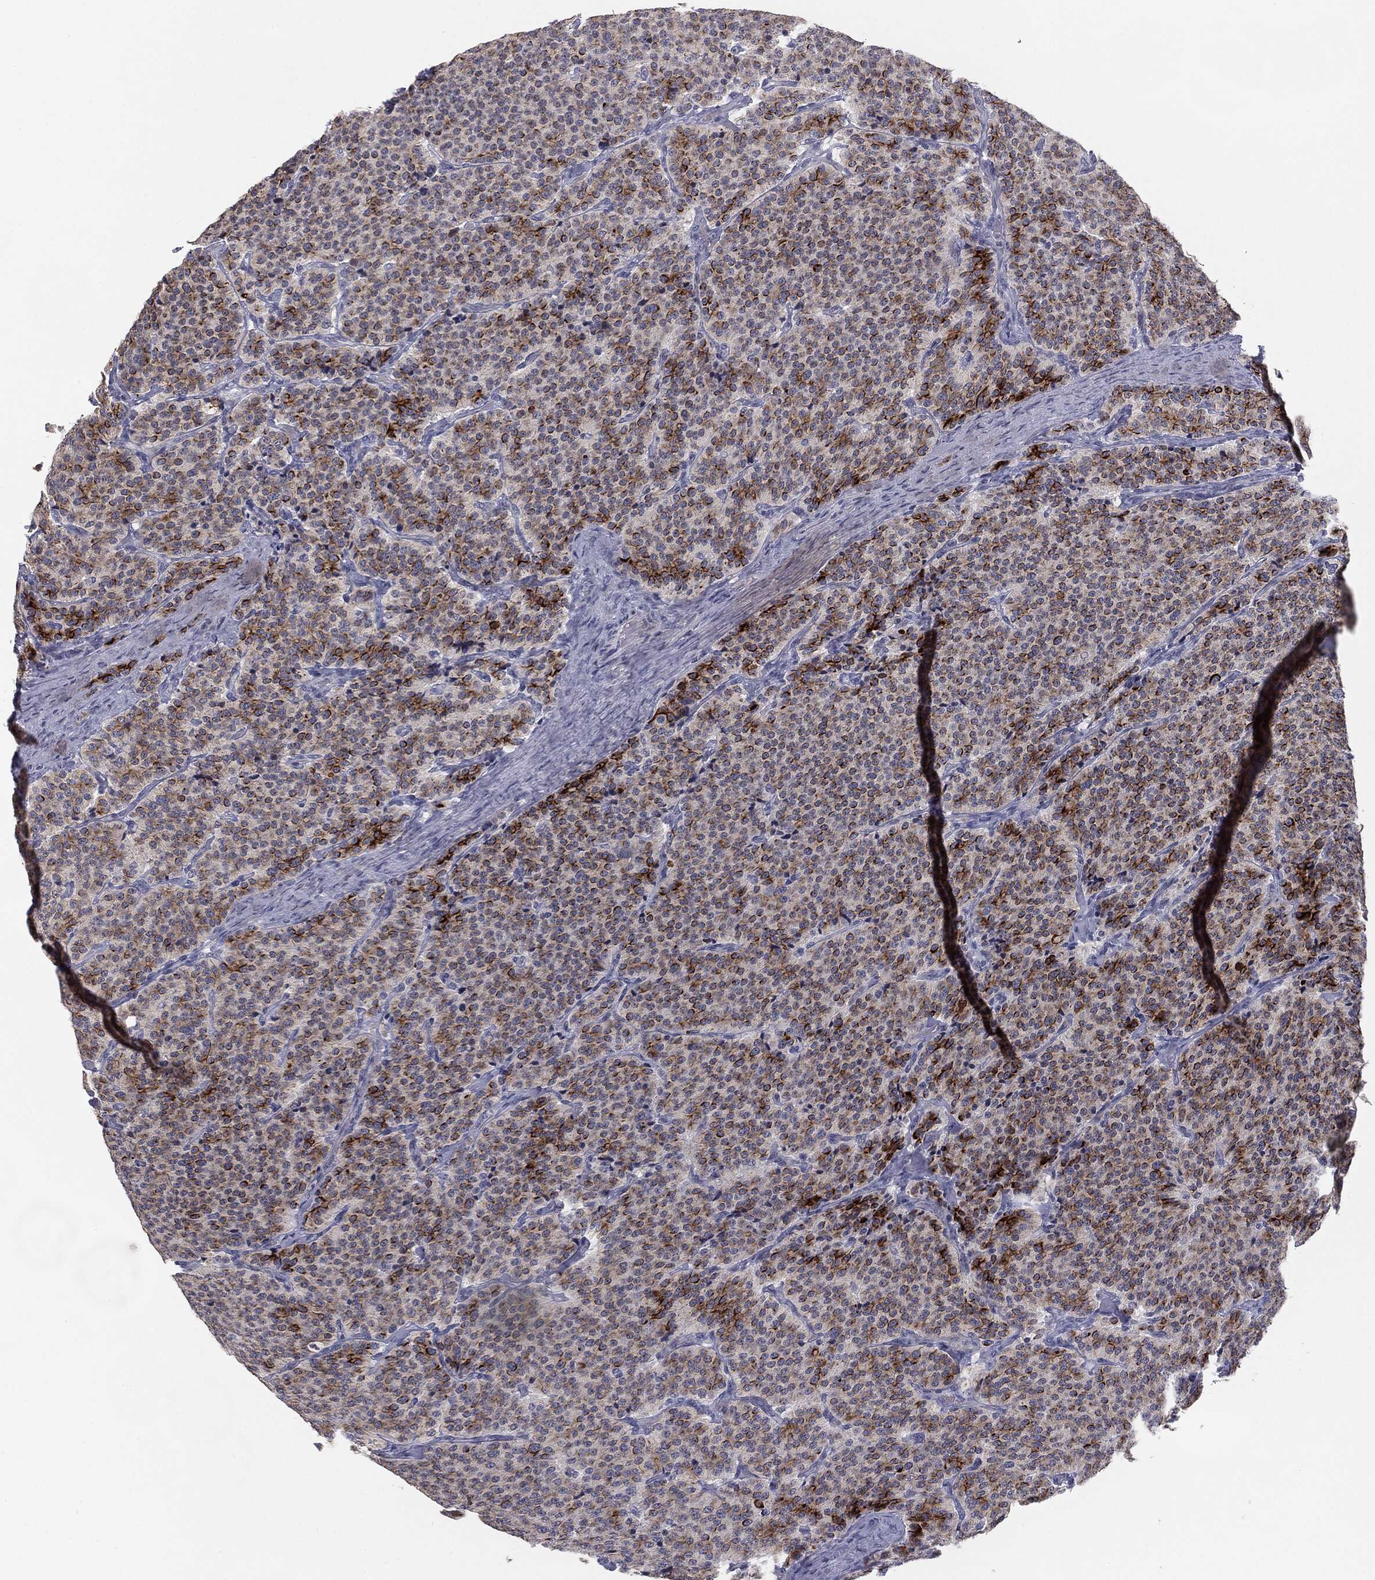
{"staining": {"intensity": "strong", "quantity": "25%-75%", "location": "cytoplasmic/membranous"}, "tissue": "carcinoid", "cell_type": "Tumor cells", "image_type": "cancer", "snomed": [{"axis": "morphology", "description": "Carcinoid, malignant, NOS"}, {"axis": "topography", "description": "Small intestine"}], "caption": "Protein expression analysis of human carcinoid reveals strong cytoplasmic/membranous positivity in about 25%-75% of tumor cells. The staining was performed using DAB to visualize the protein expression in brown, while the nuclei were stained in blue with hematoxylin (Magnification: 20x).", "gene": "MUC1", "patient": {"sex": "female", "age": 58}}